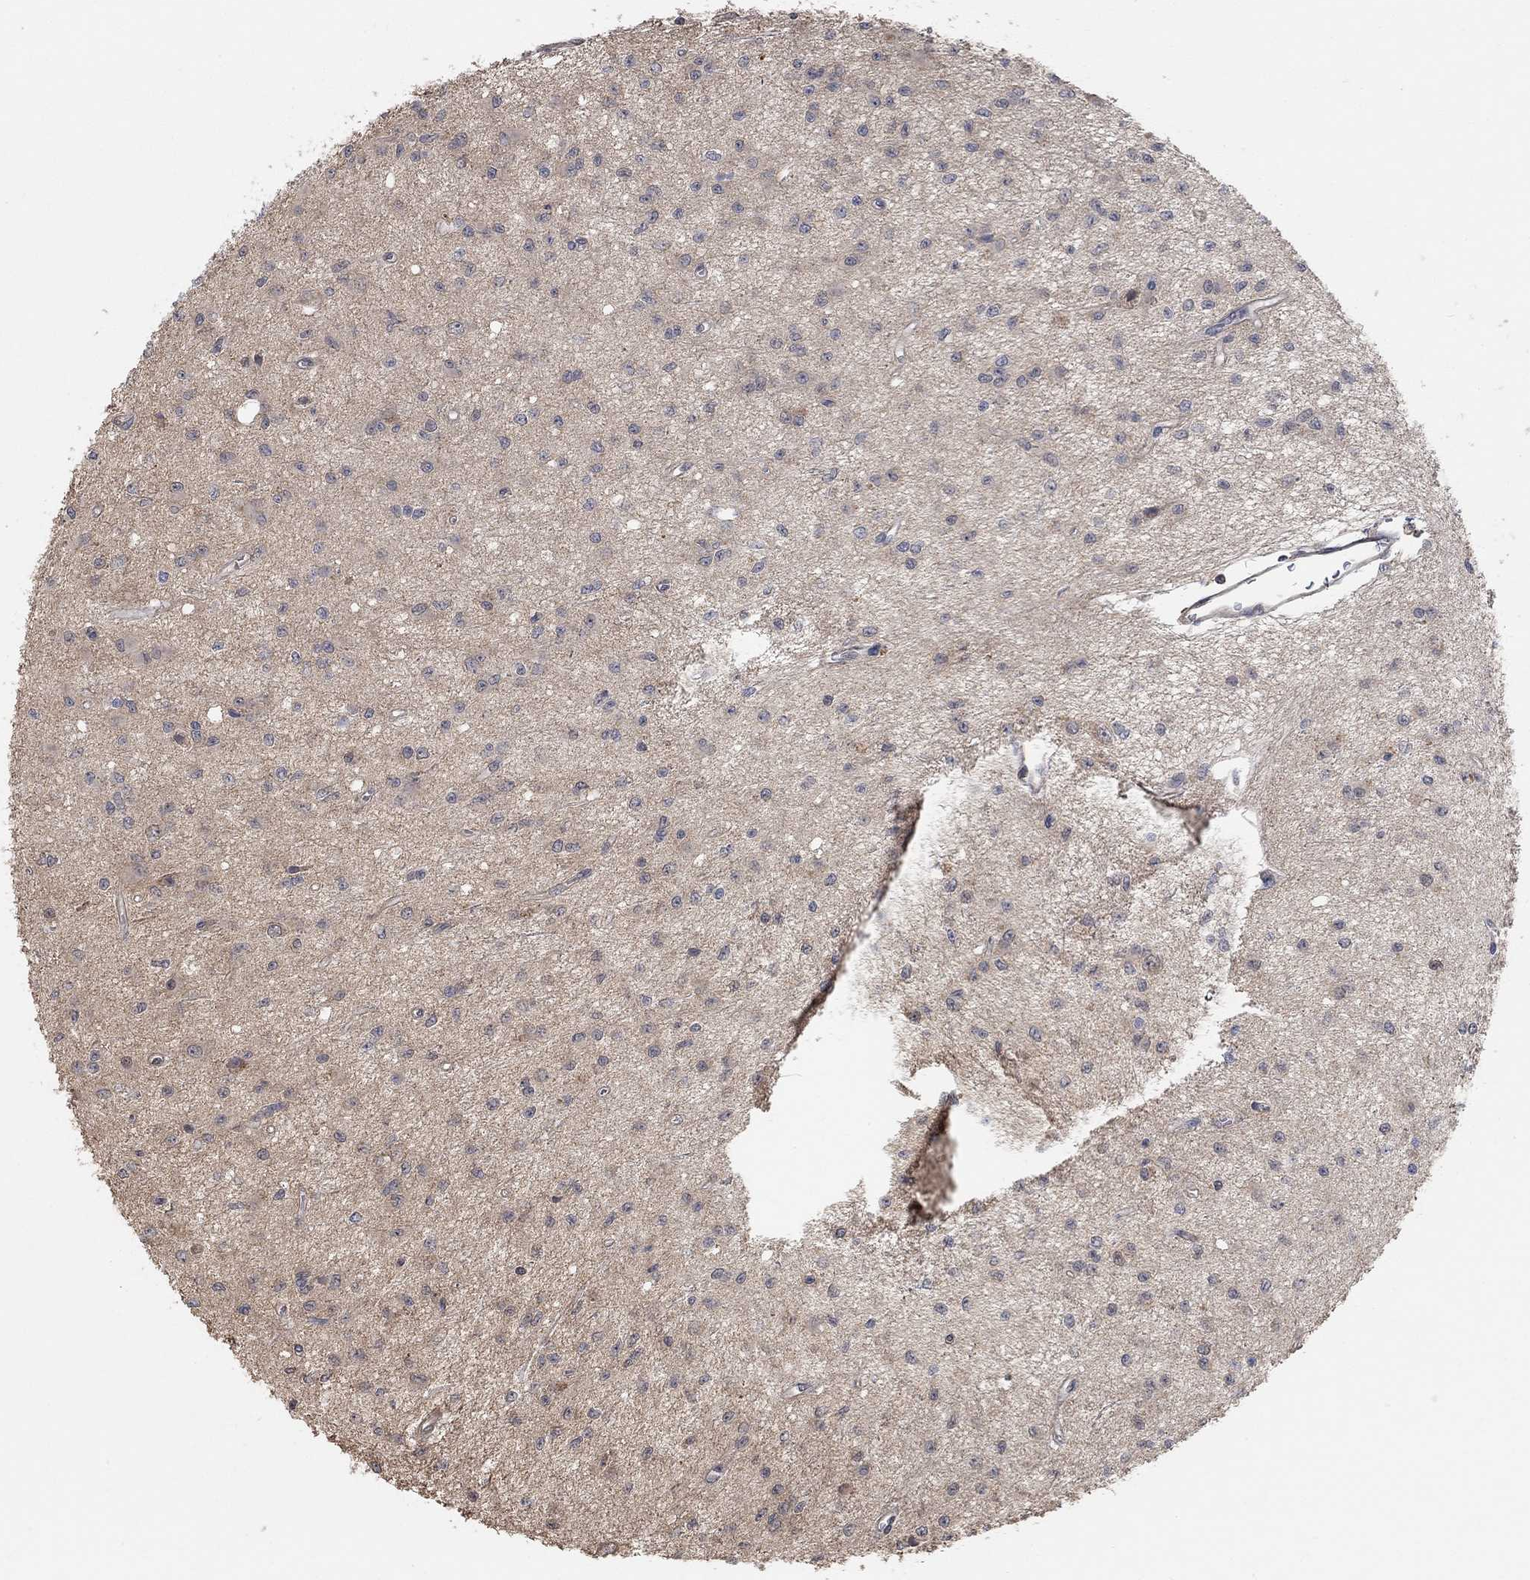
{"staining": {"intensity": "negative", "quantity": "none", "location": "none"}, "tissue": "glioma", "cell_type": "Tumor cells", "image_type": "cancer", "snomed": [{"axis": "morphology", "description": "Glioma, malignant, Low grade"}, {"axis": "topography", "description": "Brain"}], "caption": "High power microscopy histopathology image of an immunohistochemistry (IHC) image of glioma, revealing no significant expression in tumor cells.", "gene": "UNC5B", "patient": {"sex": "female", "age": 45}}